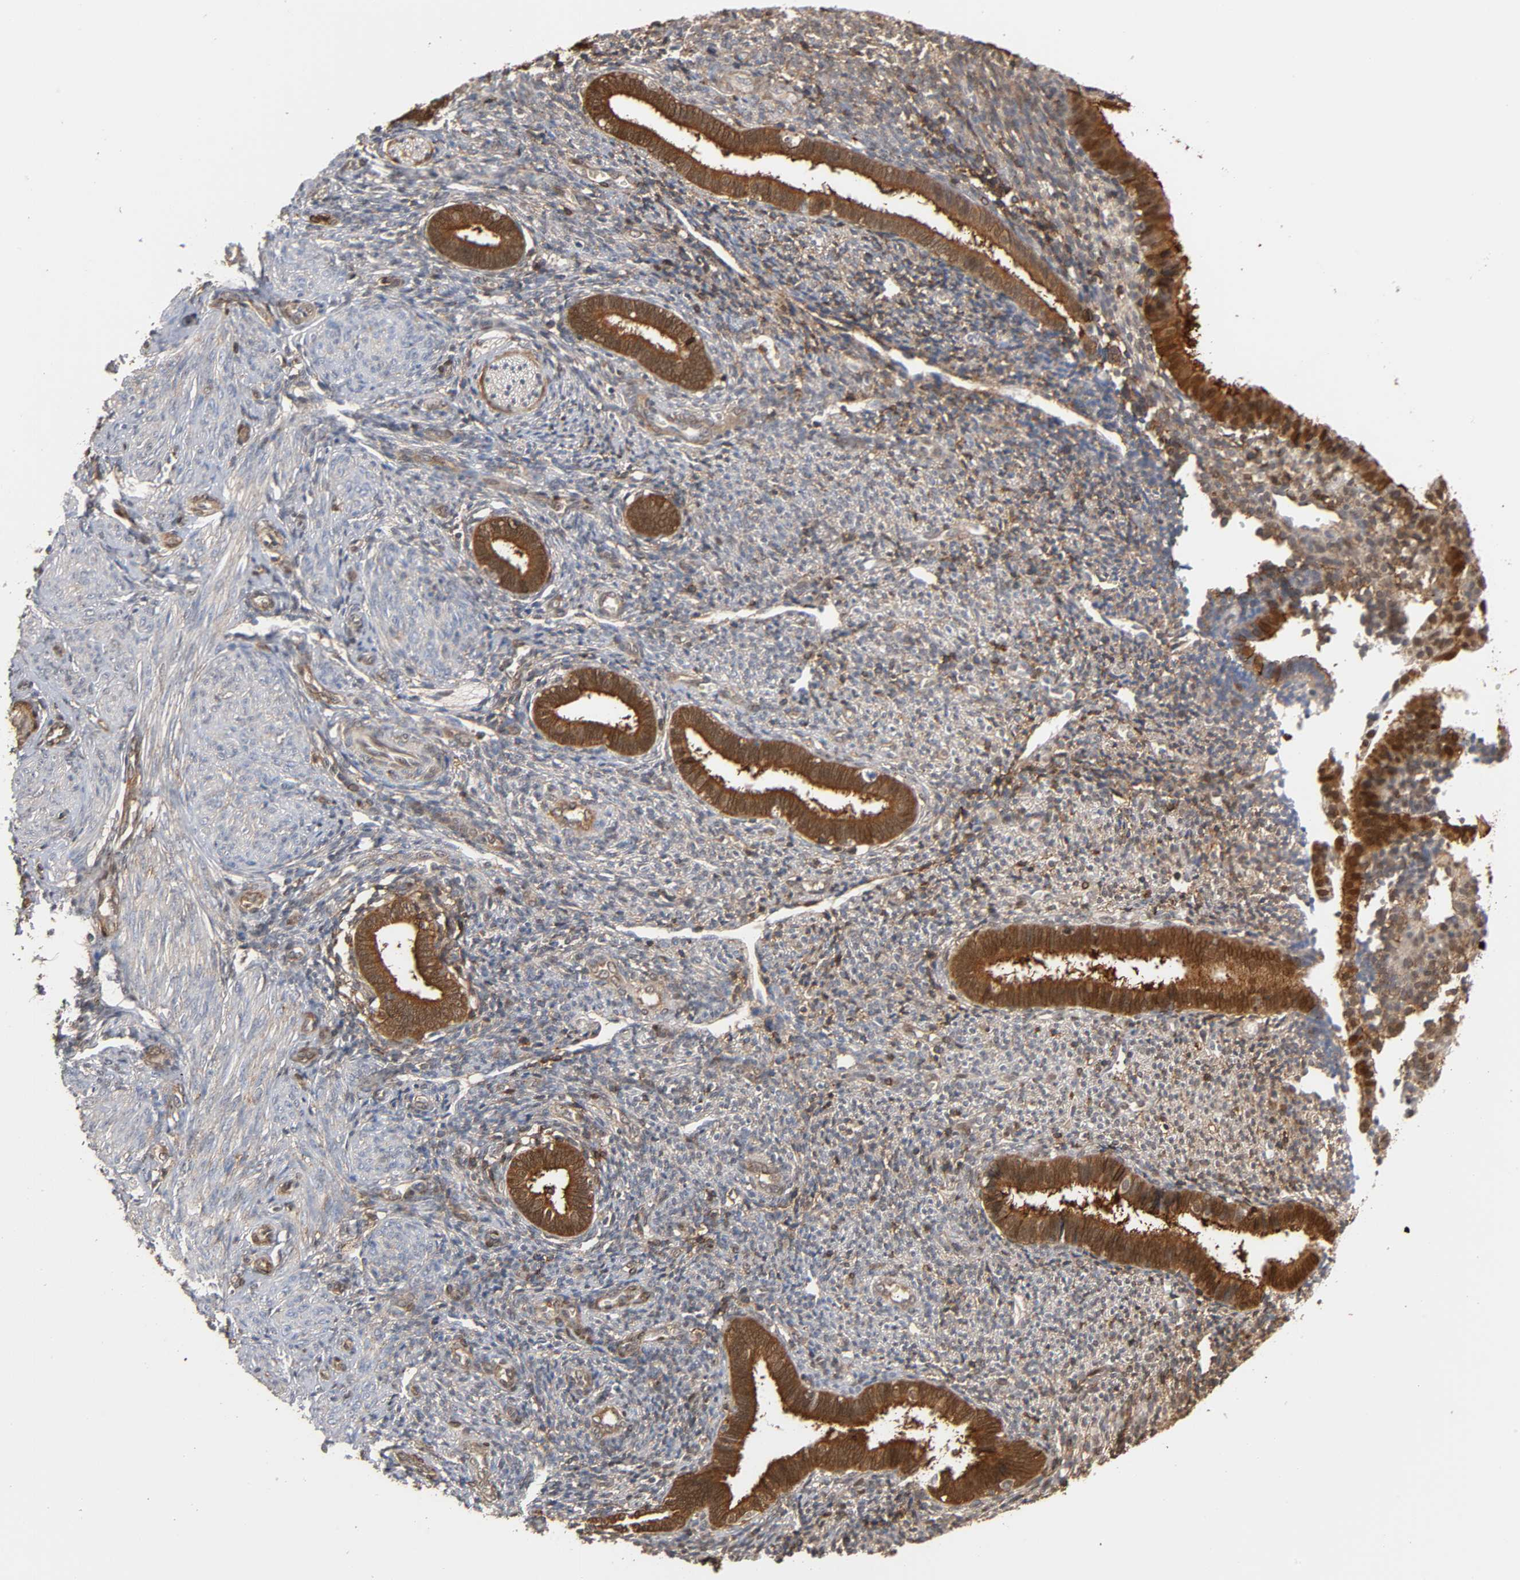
{"staining": {"intensity": "weak", "quantity": "25%-75%", "location": "cytoplasmic/membranous"}, "tissue": "endometrium", "cell_type": "Cells in endometrial stroma", "image_type": "normal", "snomed": [{"axis": "morphology", "description": "Normal tissue, NOS"}, {"axis": "topography", "description": "Endometrium"}], "caption": "Weak cytoplasmic/membranous protein expression is identified in approximately 25%-75% of cells in endometrial stroma in endometrium. (Brightfield microscopy of DAB IHC at high magnification).", "gene": "ANXA11", "patient": {"sex": "female", "age": 27}}